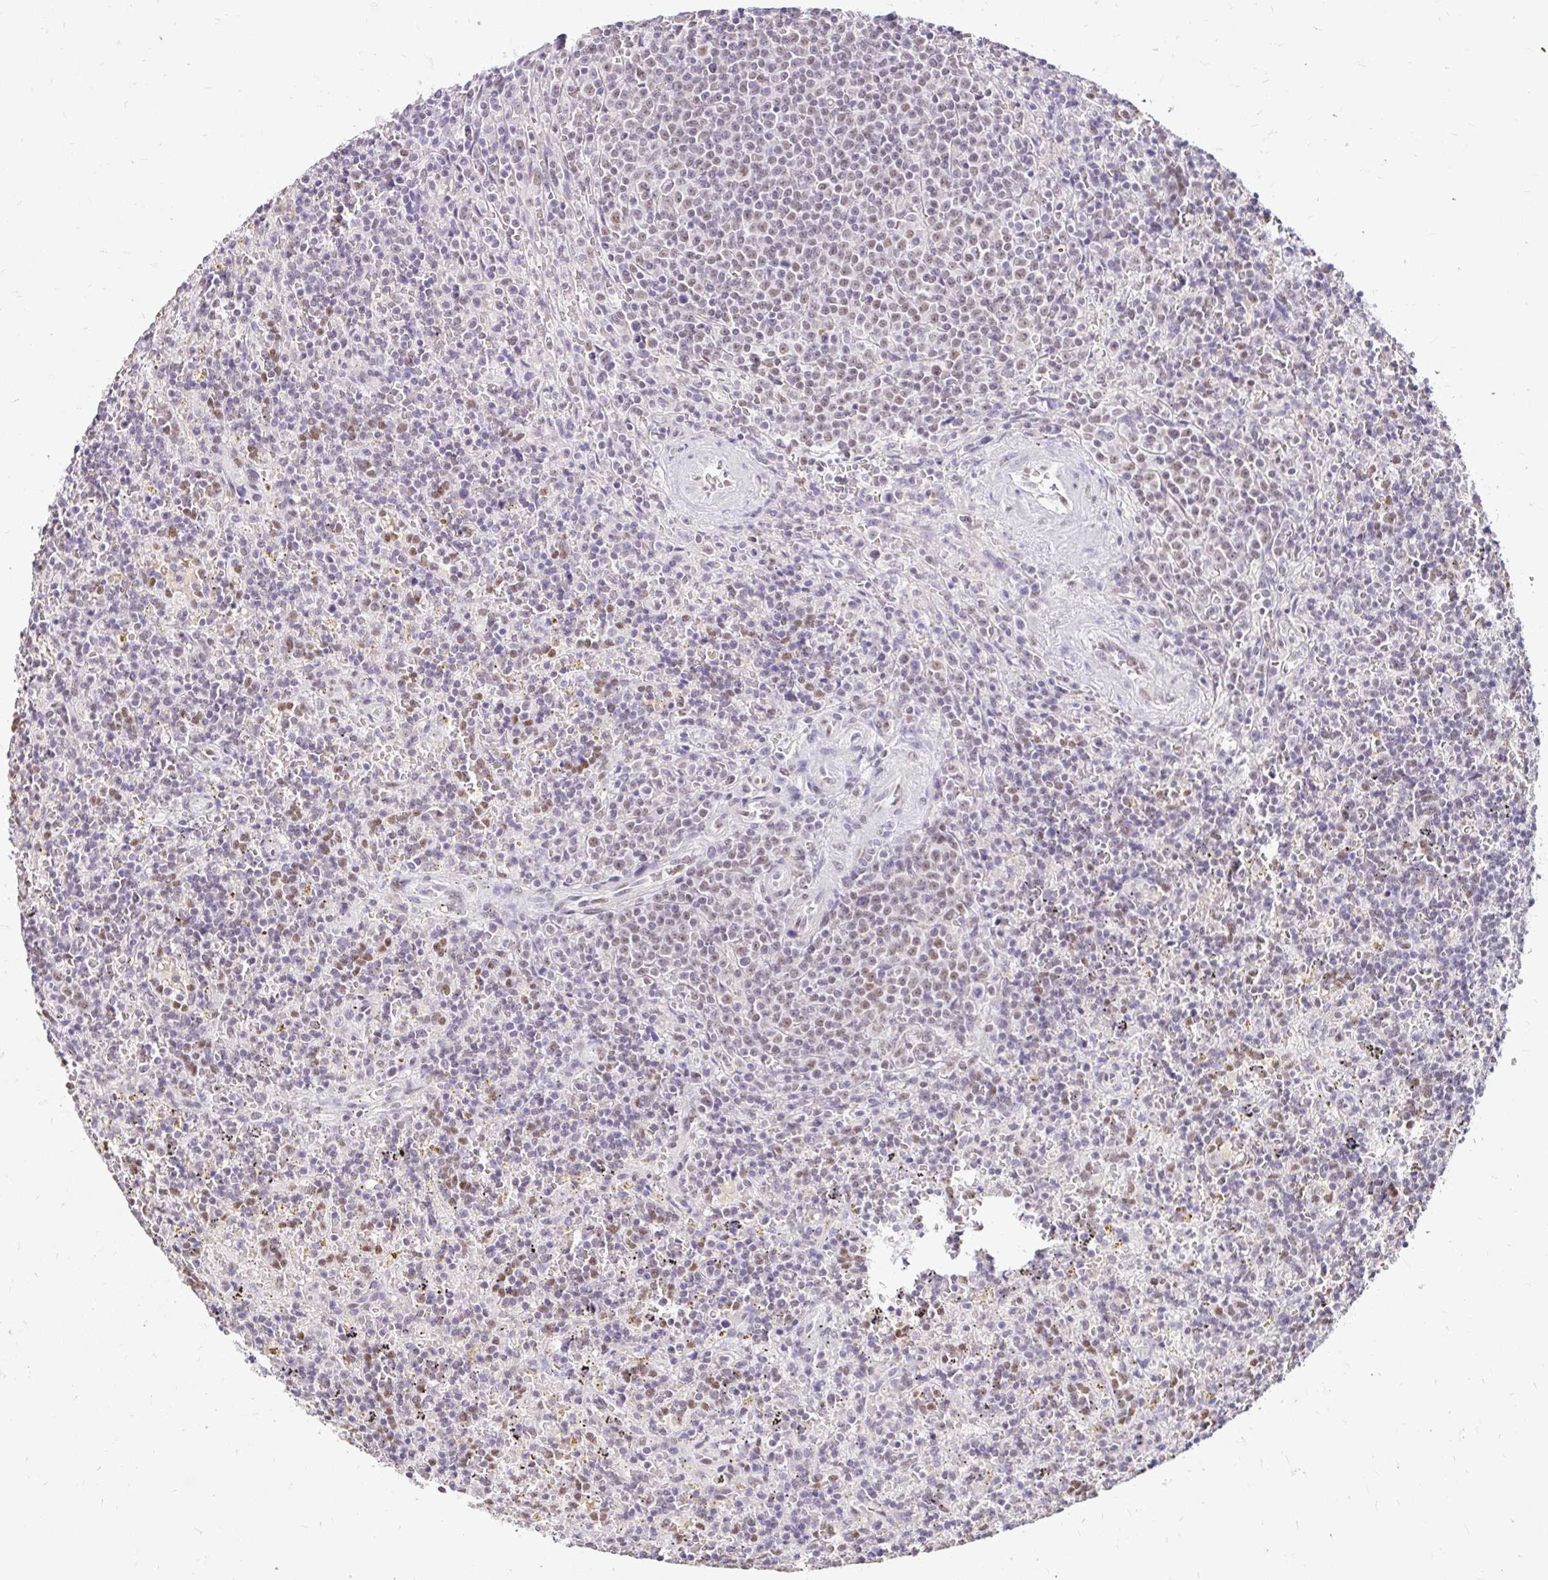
{"staining": {"intensity": "moderate", "quantity": "<25%", "location": "nuclear"}, "tissue": "lymphoma", "cell_type": "Tumor cells", "image_type": "cancer", "snomed": [{"axis": "morphology", "description": "Malignant lymphoma, non-Hodgkin's type, Low grade"}, {"axis": "topography", "description": "Spleen"}], "caption": "DAB (3,3'-diaminobenzidine) immunohistochemical staining of human malignant lymphoma, non-Hodgkin's type (low-grade) exhibits moderate nuclear protein expression in approximately <25% of tumor cells. The staining was performed using DAB to visualize the protein expression in brown, while the nuclei were stained in blue with hematoxylin (Magnification: 20x).", "gene": "RIMS4", "patient": {"sex": "male", "age": 67}}